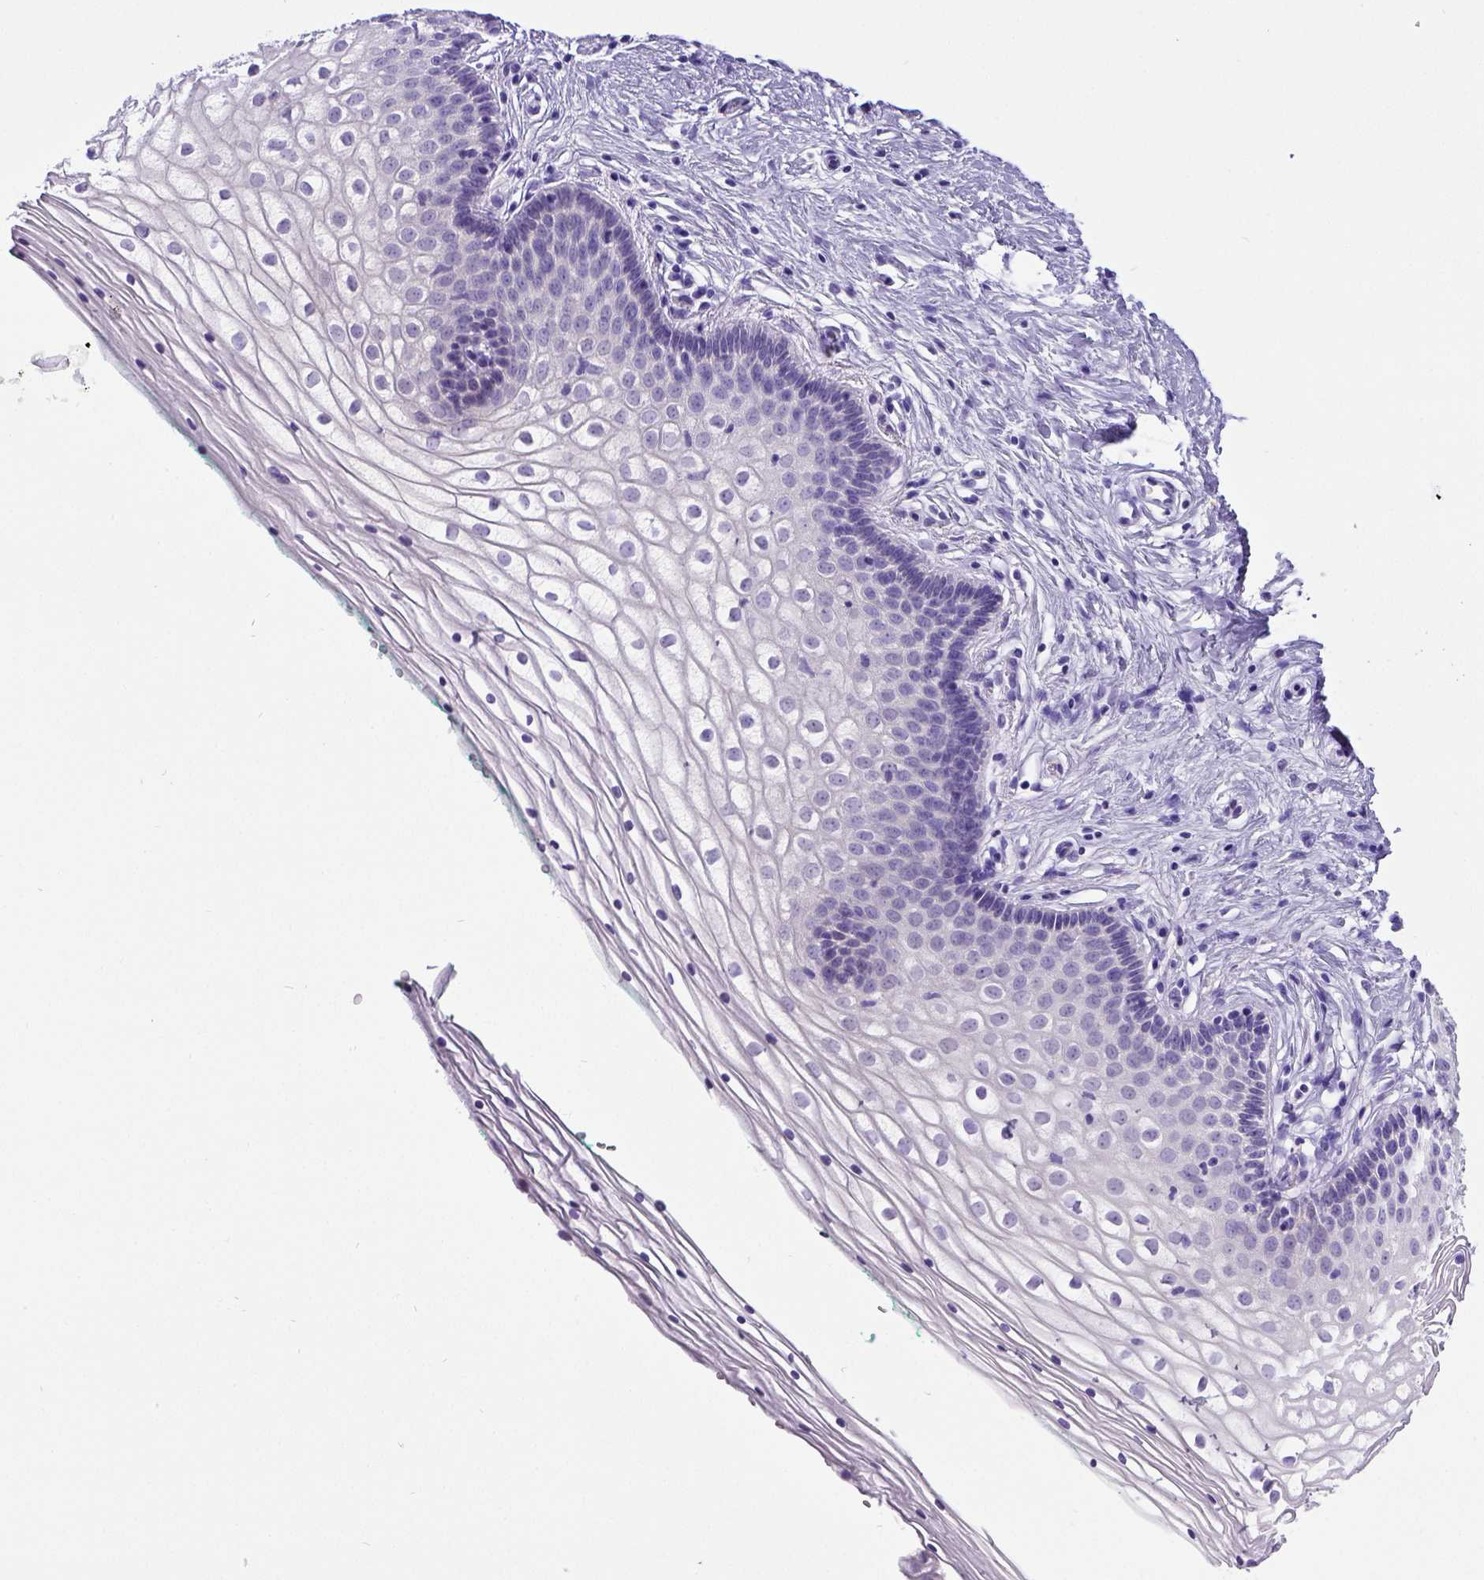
{"staining": {"intensity": "negative", "quantity": "none", "location": "none"}, "tissue": "vagina", "cell_type": "Squamous epithelial cells", "image_type": "normal", "snomed": [{"axis": "morphology", "description": "Normal tissue, NOS"}, {"axis": "topography", "description": "Vagina"}], "caption": "Immunohistochemical staining of benign vagina exhibits no significant expression in squamous epithelial cells.", "gene": "SATB2", "patient": {"sex": "female", "age": 36}}